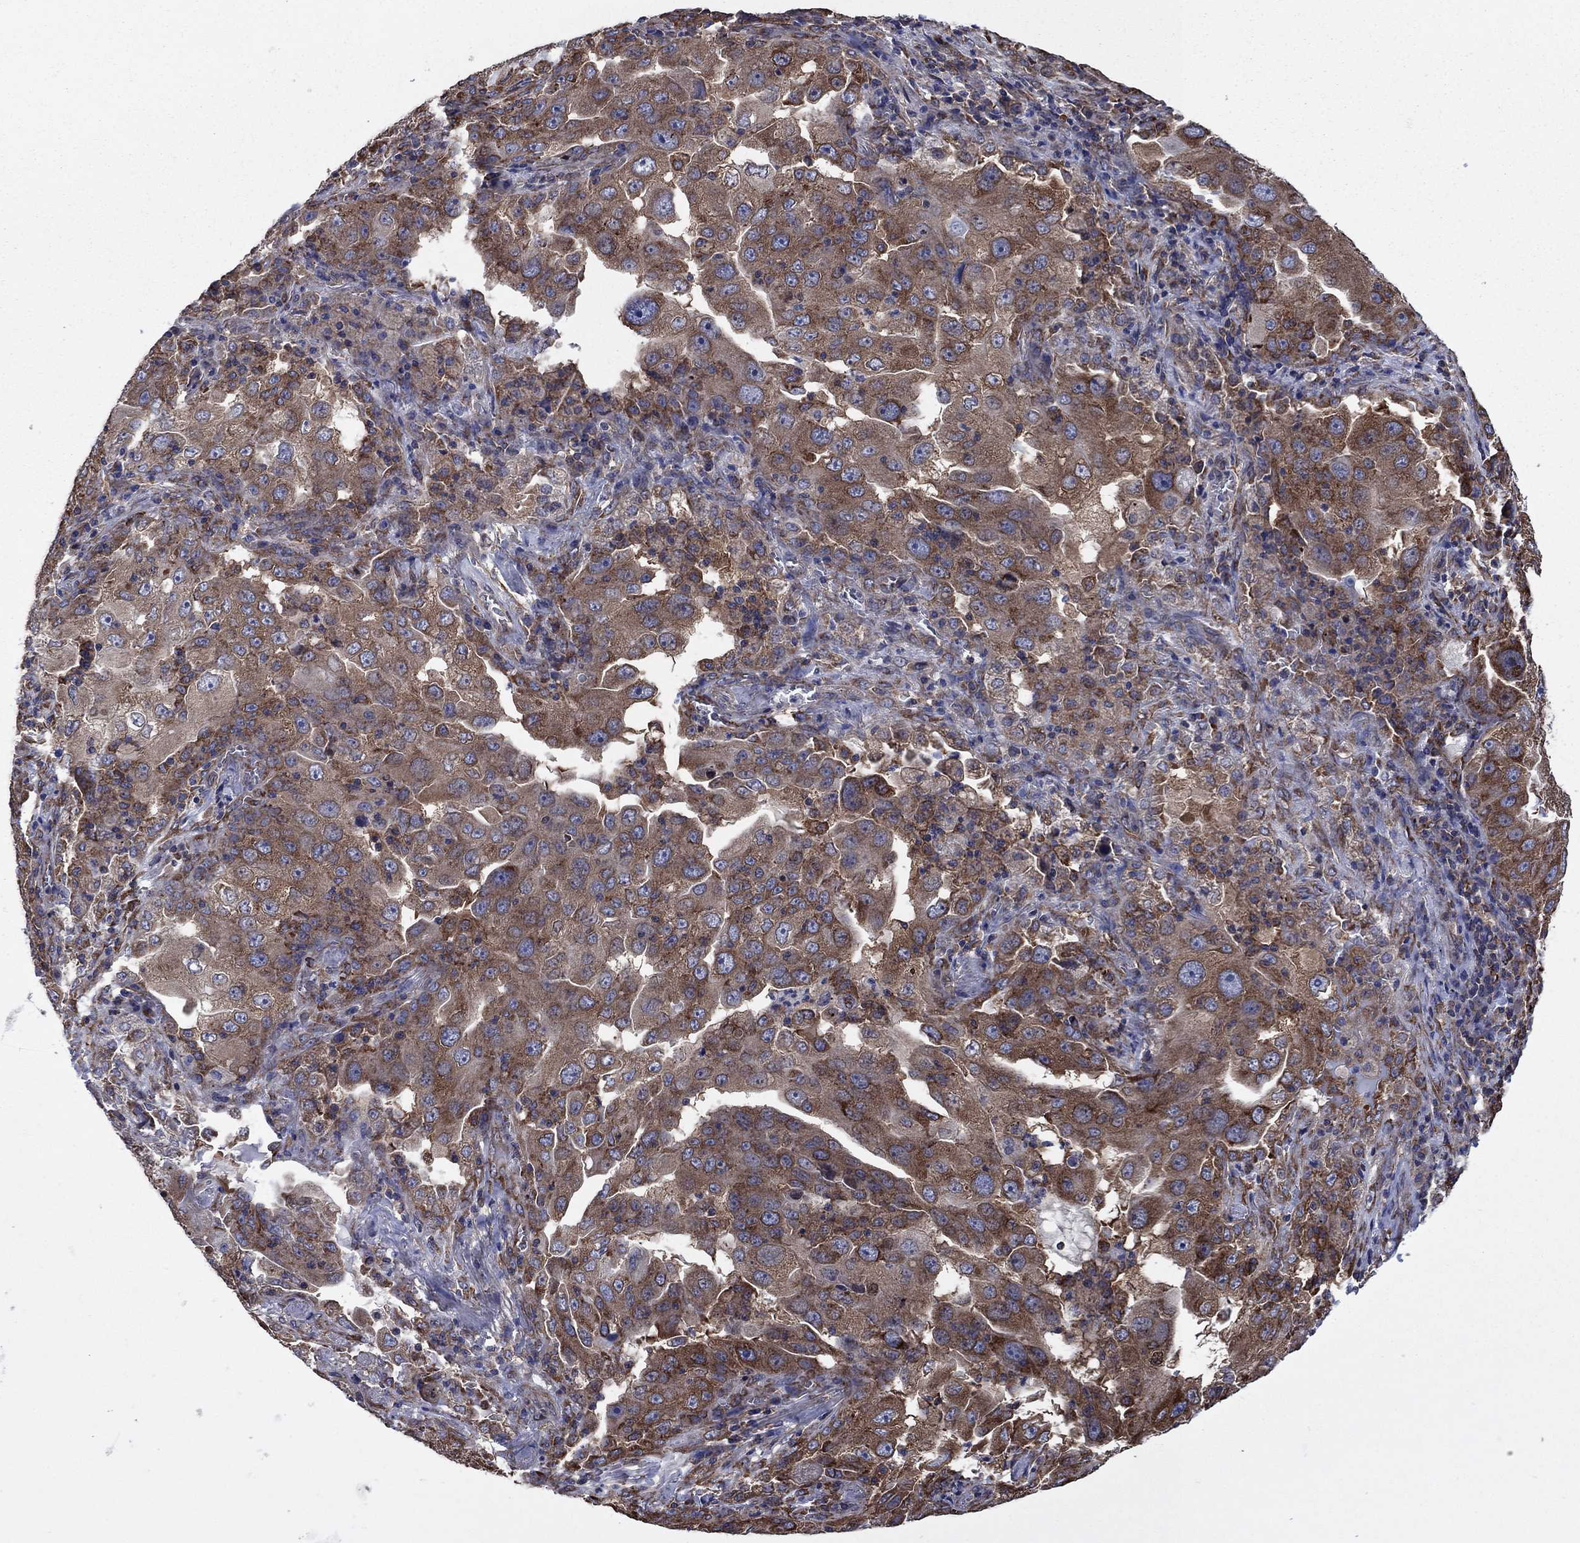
{"staining": {"intensity": "moderate", "quantity": ">75%", "location": "cytoplasmic/membranous"}, "tissue": "lung cancer", "cell_type": "Tumor cells", "image_type": "cancer", "snomed": [{"axis": "morphology", "description": "Adenocarcinoma, NOS"}, {"axis": "topography", "description": "Lung"}], "caption": "Immunohistochemical staining of lung cancer reveals medium levels of moderate cytoplasmic/membranous positivity in approximately >75% of tumor cells.", "gene": "YBX1", "patient": {"sex": "female", "age": 61}}